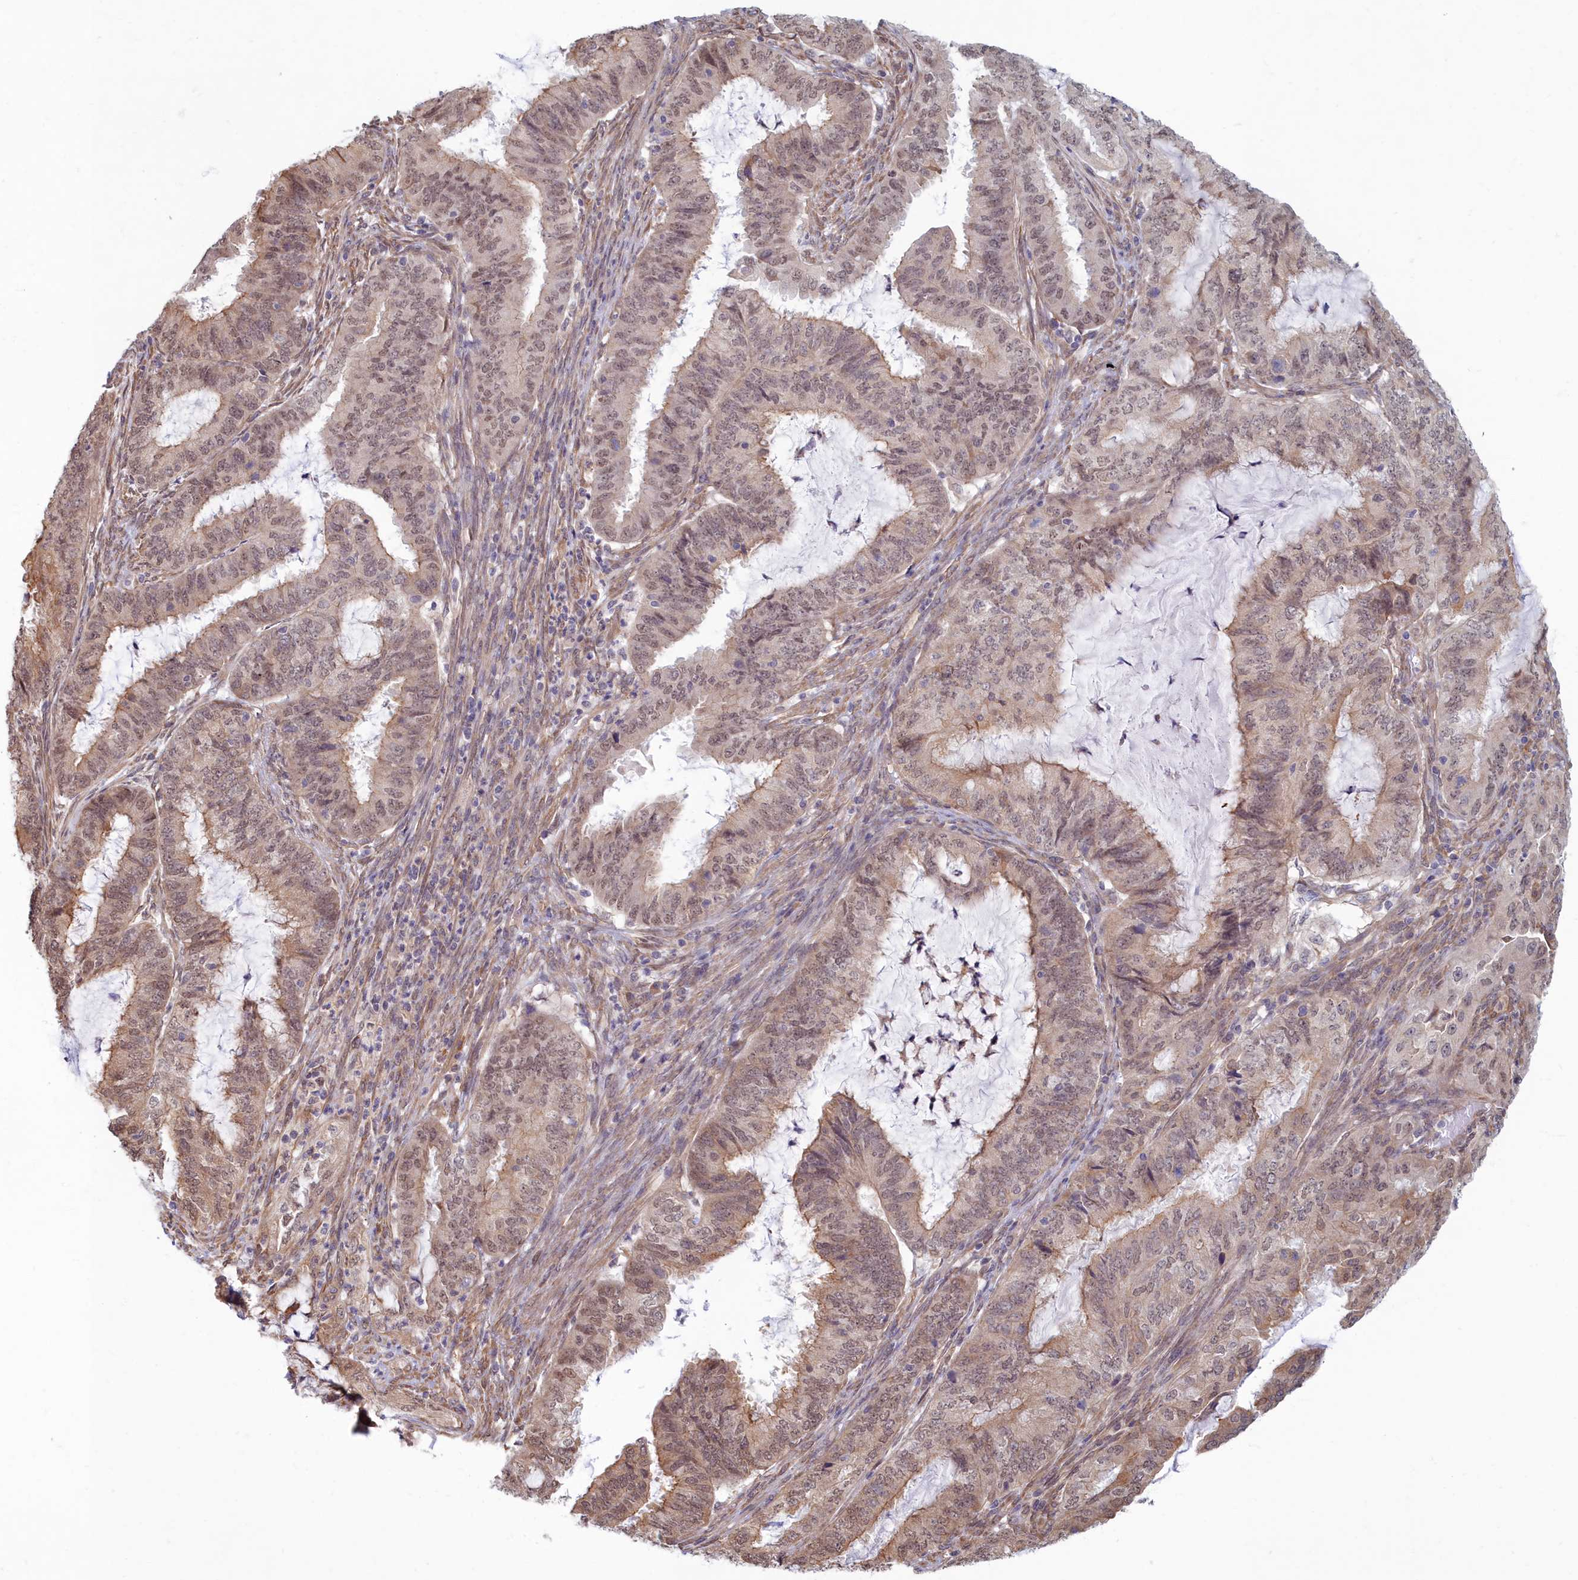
{"staining": {"intensity": "moderate", "quantity": ">75%", "location": "cytoplasmic/membranous,nuclear"}, "tissue": "endometrial cancer", "cell_type": "Tumor cells", "image_type": "cancer", "snomed": [{"axis": "morphology", "description": "Adenocarcinoma, NOS"}, {"axis": "topography", "description": "Endometrium"}], "caption": "An image of endometrial adenocarcinoma stained for a protein demonstrates moderate cytoplasmic/membranous and nuclear brown staining in tumor cells.", "gene": "MAK16", "patient": {"sex": "female", "age": 51}}